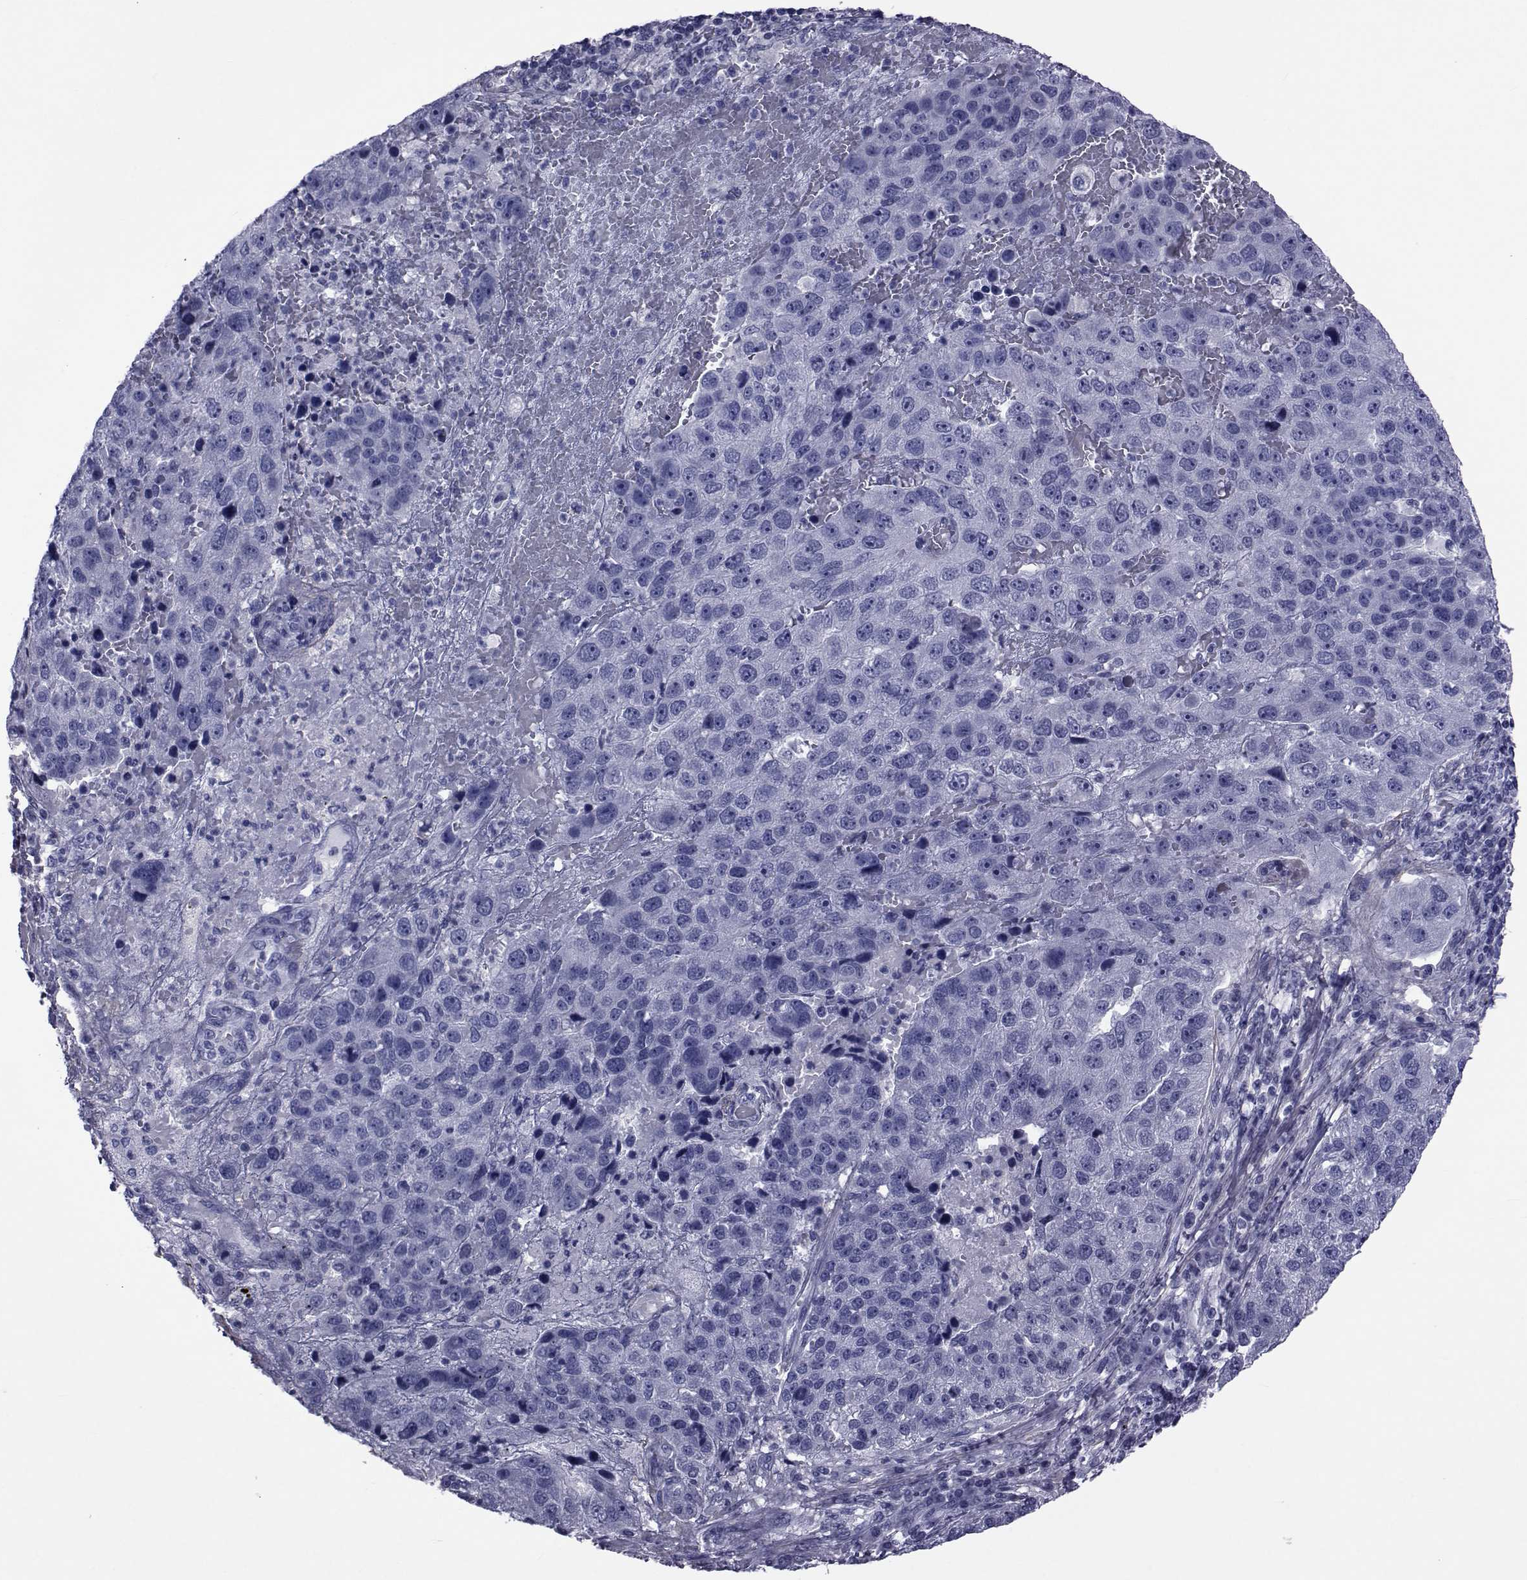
{"staining": {"intensity": "negative", "quantity": "none", "location": "none"}, "tissue": "pancreatic cancer", "cell_type": "Tumor cells", "image_type": "cancer", "snomed": [{"axis": "morphology", "description": "Adenocarcinoma, NOS"}, {"axis": "topography", "description": "Pancreas"}], "caption": "This is an IHC micrograph of pancreatic adenocarcinoma. There is no positivity in tumor cells.", "gene": "GKAP1", "patient": {"sex": "female", "age": 61}}